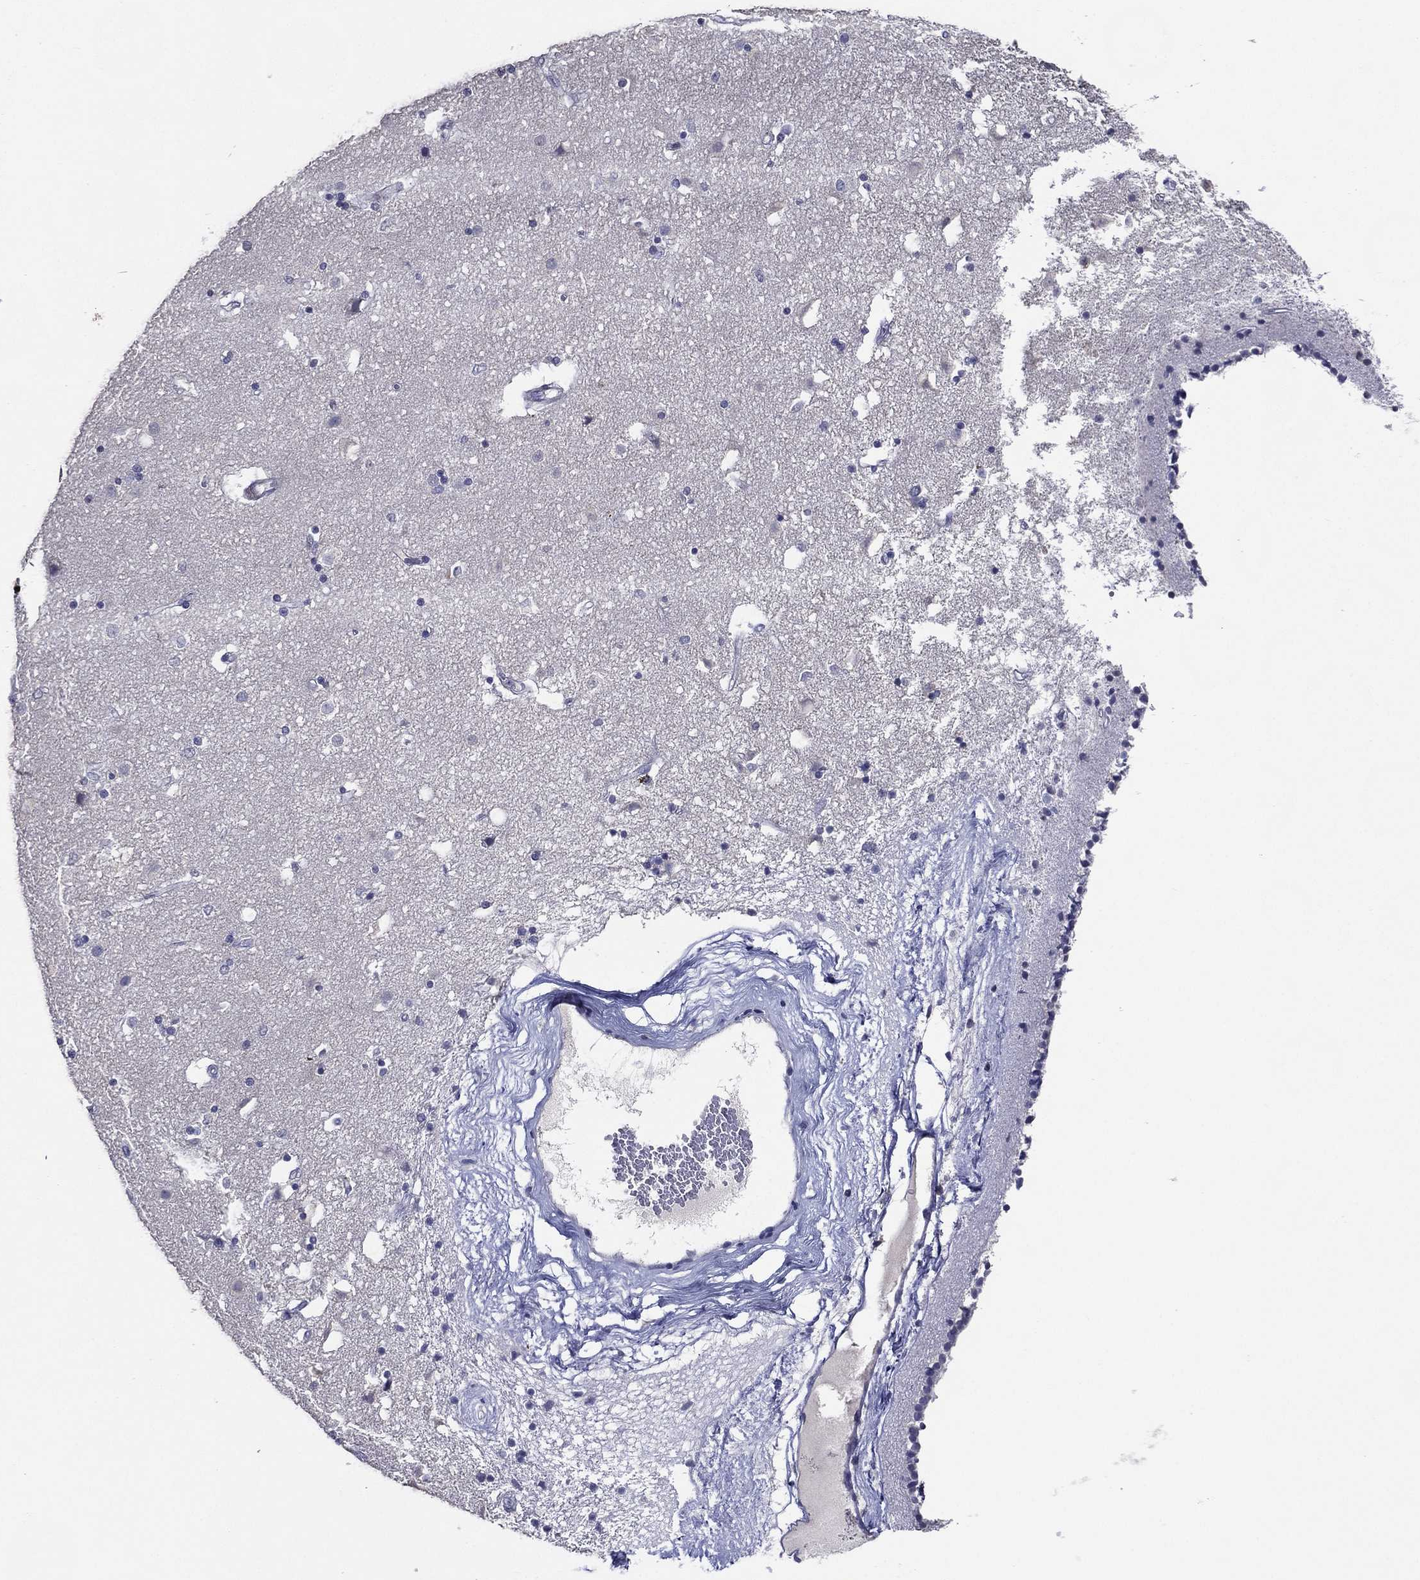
{"staining": {"intensity": "negative", "quantity": "none", "location": "none"}, "tissue": "caudate", "cell_type": "Glial cells", "image_type": "normal", "snomed": [{"axis": "morphology", "description": "Normal tissue, NOS"}, {"axis": "topography", "description": "Lateral ventricle wall"}], "caption": "This histopathology image is of normal caudate stained with immunohistochemistry to label a protein in brown with the nuclei are counter-stained blue. There is no expression in glial cells.", "gene": "TFAP2A", "patient": {"sex": "female", "age": 71}}